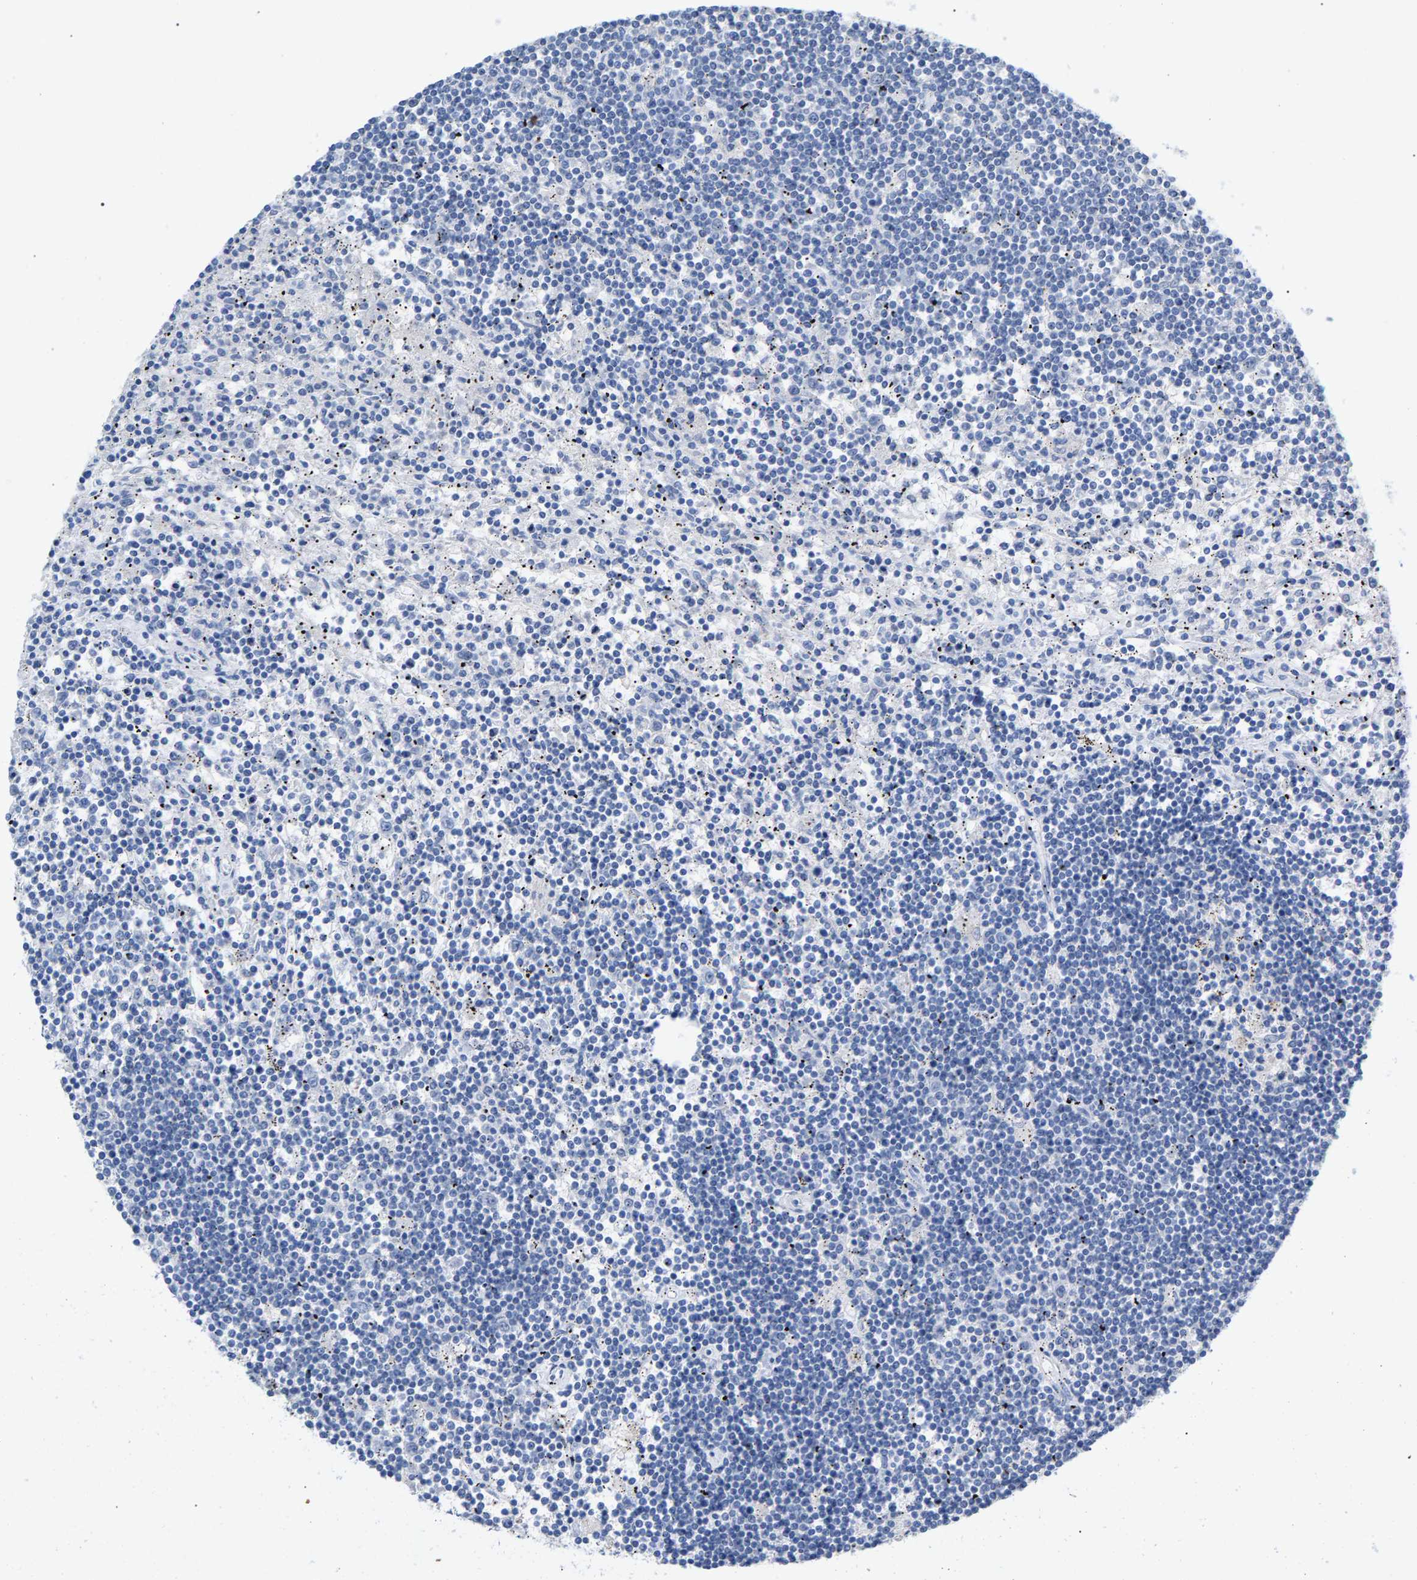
{"staining": {"intensity": "negative", "quantity": "none", "location": "none"}, "tissue": "lymphoma", "cell_type": "Tumor cells", "image_type": "cancer", "snomed": [{"axis": "morphology", "description": "Malignant lymphoma, non-Hodgkin's type, Low grade"}, {"axis": "topography", "description": "Spleen"}], "caption": "Immunohistochemistry micrograph of lymphoma stained for a protein (brown), which demonstrates no expression in tumor cells. Nuclei are stained in blue.", "gene": "APOH", "patient": {"sex": "male", "age": 76}}